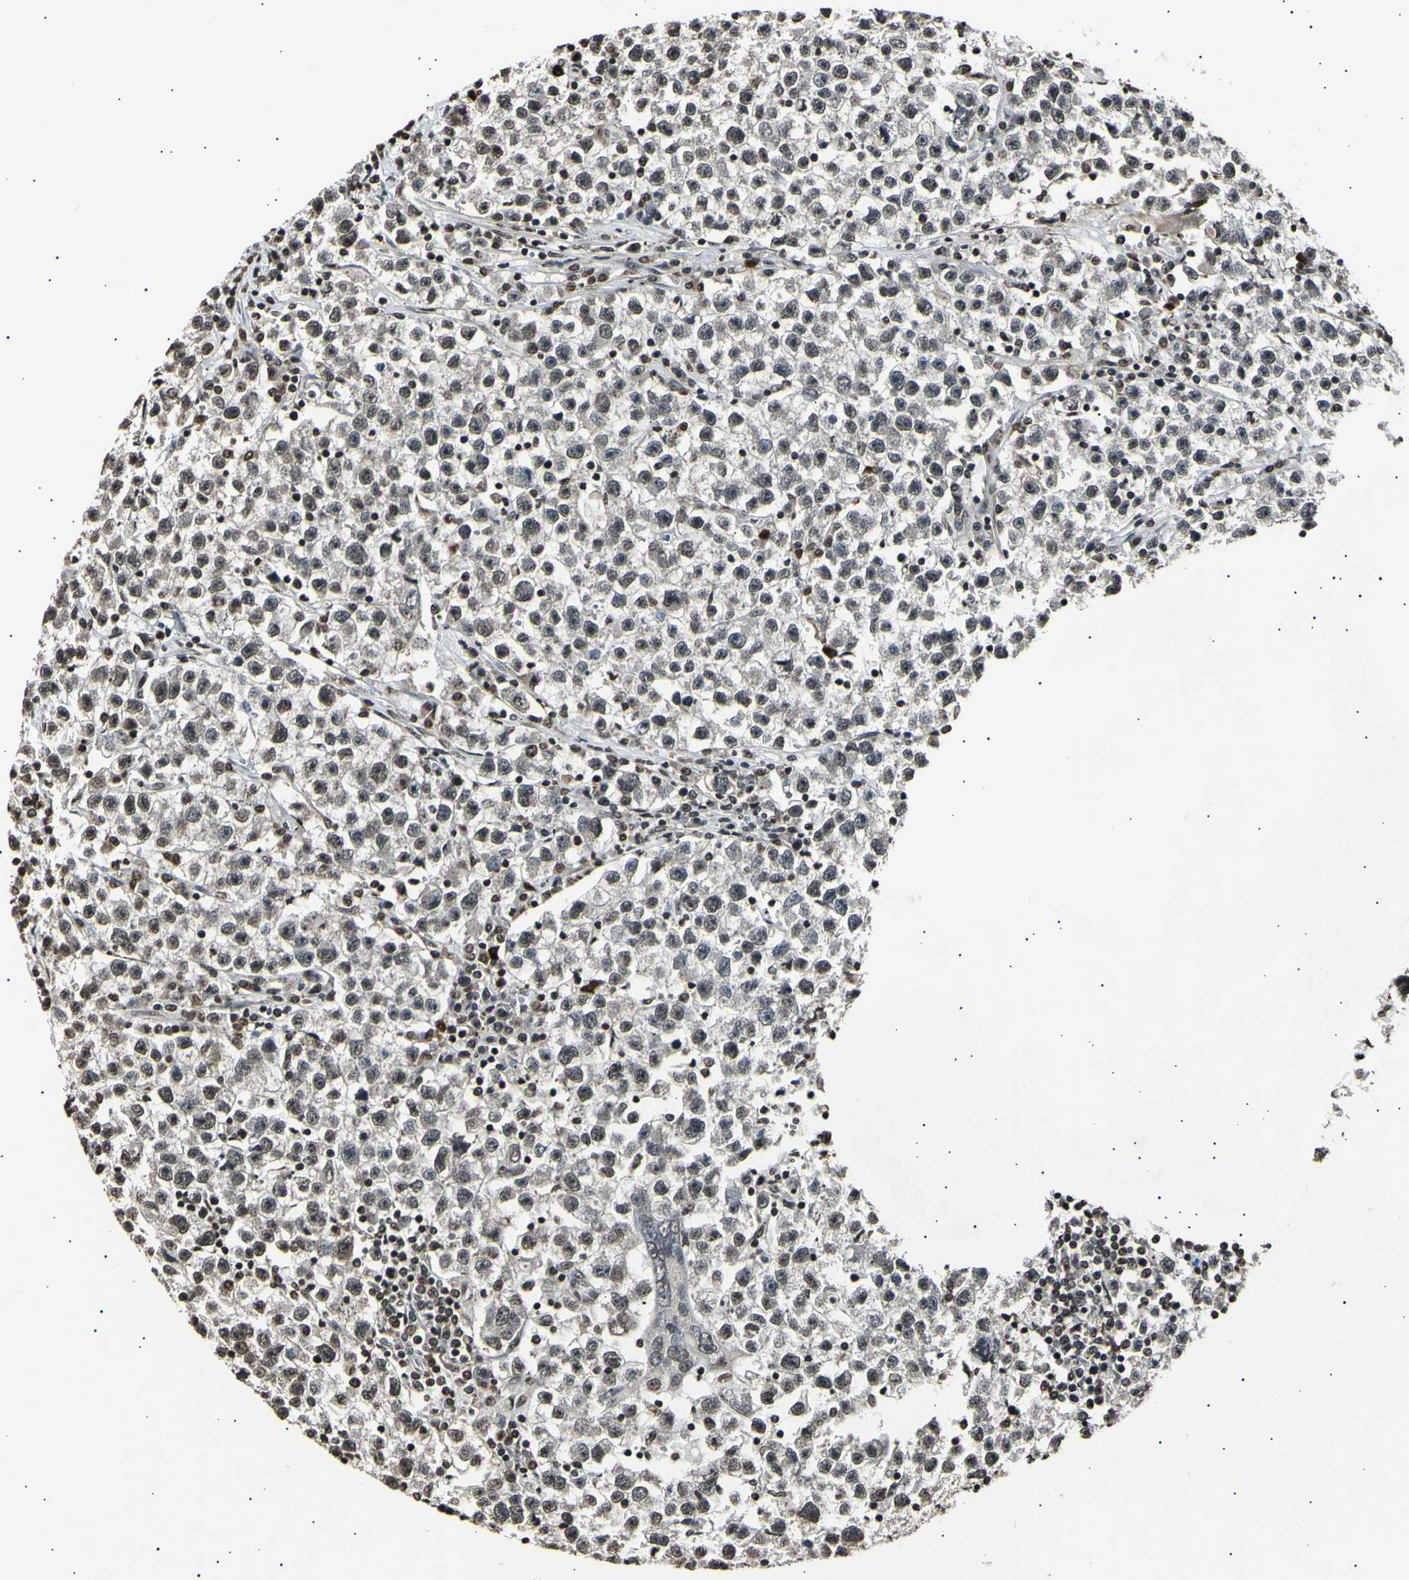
{"staining": {"intensity": "moderate", "quantity": ">75%", "location": "cytoplasmic/membranous,nuclear"}, "tissue": "testis cancer", "cell_type": "Tumor cells", "image_type": "cancer", "snomed": [{"axis": "morphology", "description": "Seminoma, NOS"}, {"axis": "topography", "description": "Testis"}], "caption": "Immunohistochemistry histopathology image of human testis cancer stained for a protein (brown), which exhibits medium levels of moderate cytoplasmic/membranous and nuclear expression in approximately >75% of tumor cells.", "gene": "ANAPC7", "patient": {"sex": "male", "age": 22}}